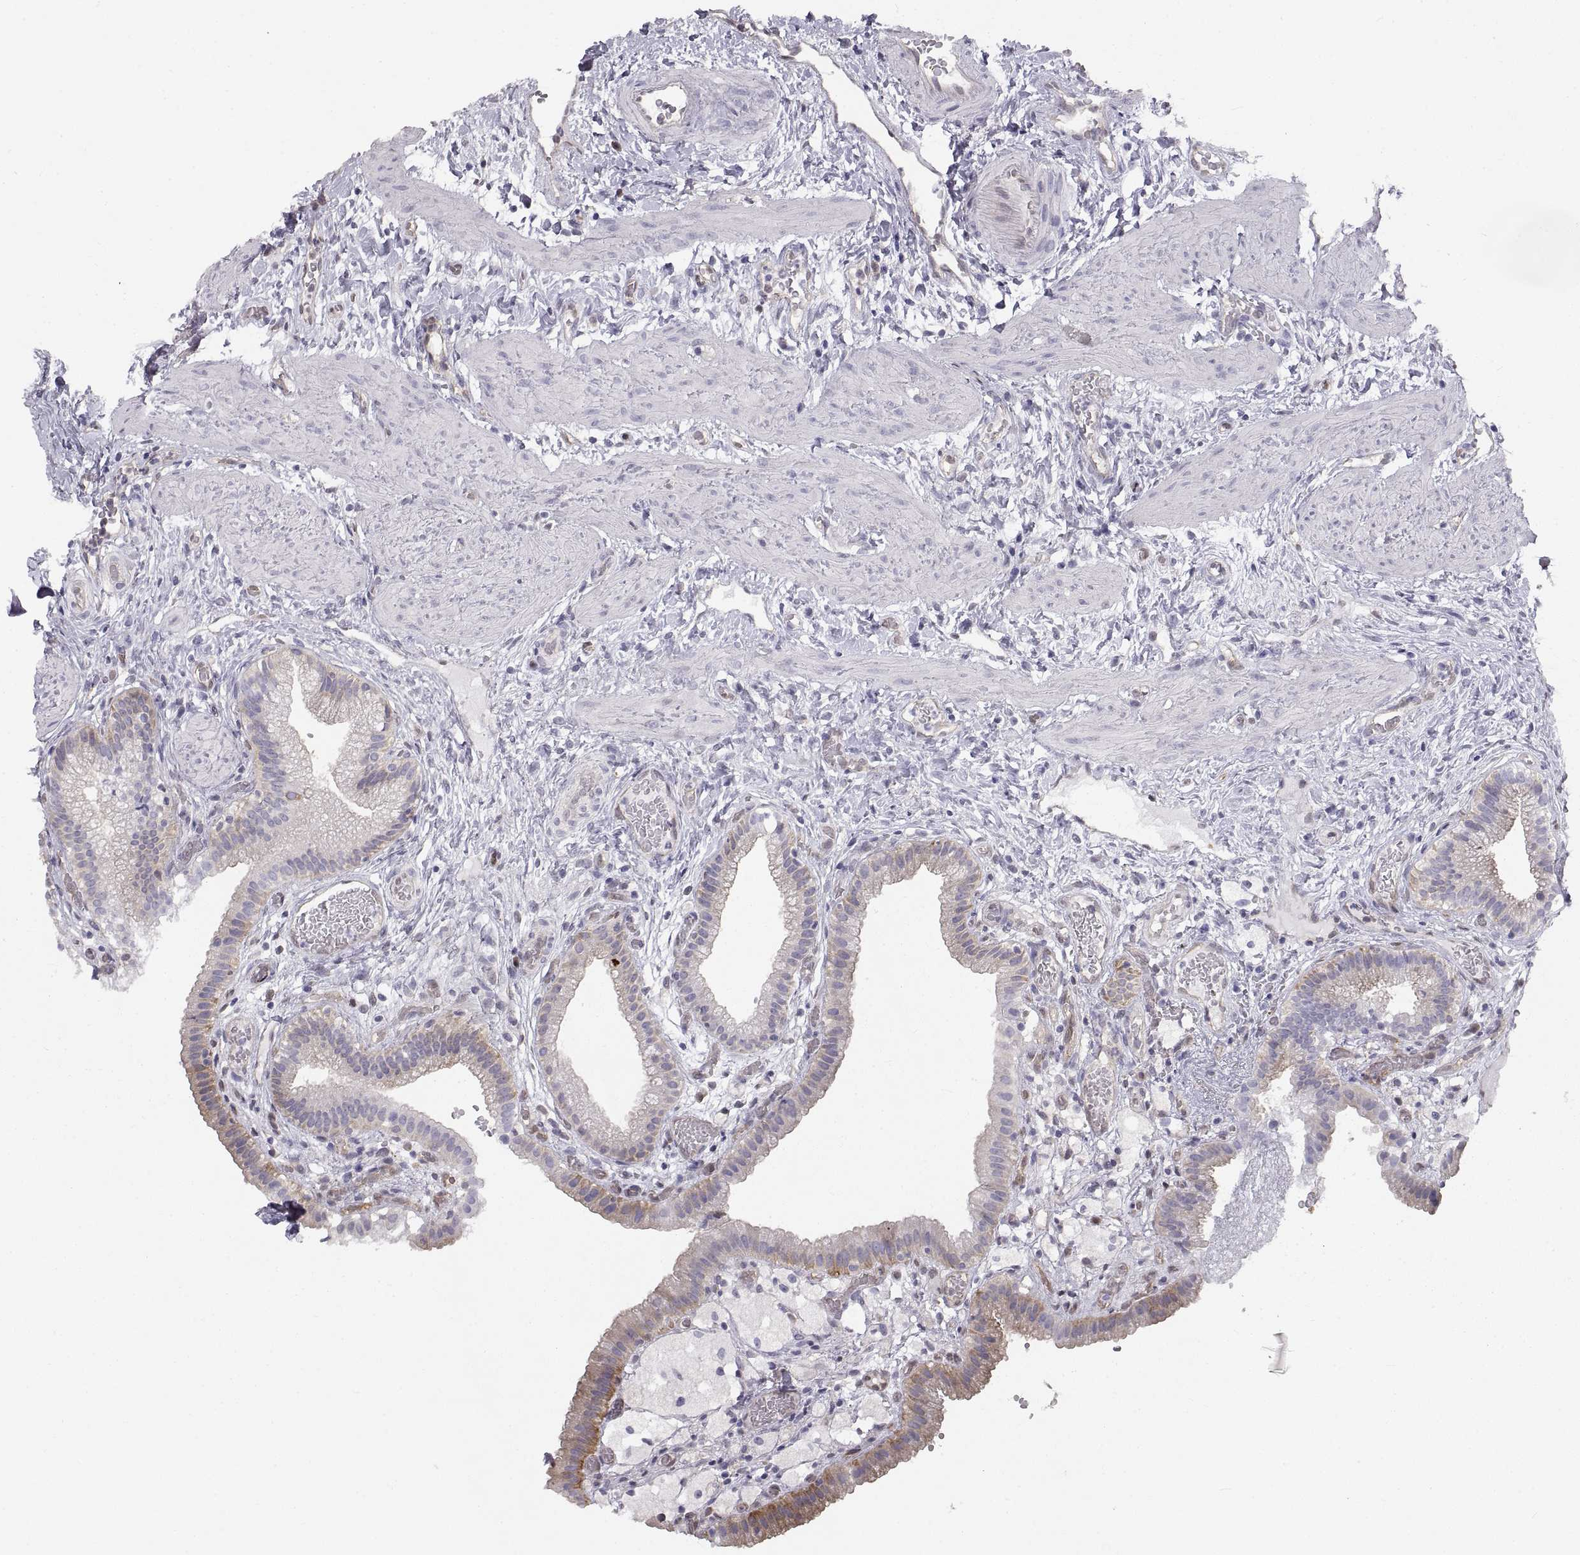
{"staining": {"intensity": "strong", "quantity": "<25%", "location": "cytoplasmic/membranous"}, "tissue": "gallbladder", "cell_type": "Glandular cells", "image_type": "normal", "snomed": [{"axis": "morphology", "description": "Normal tissue, NOS"}, {"axis": "topography", "description": "Gallbladder"}], "caption": "IHC of normal human gallbladder reveals medium levels of strong cytoplasmic/membranous staining in about <25% of glandular cells.", "gene": "HSP90AB1", "patient": {"sex": "female", "age": 24}}